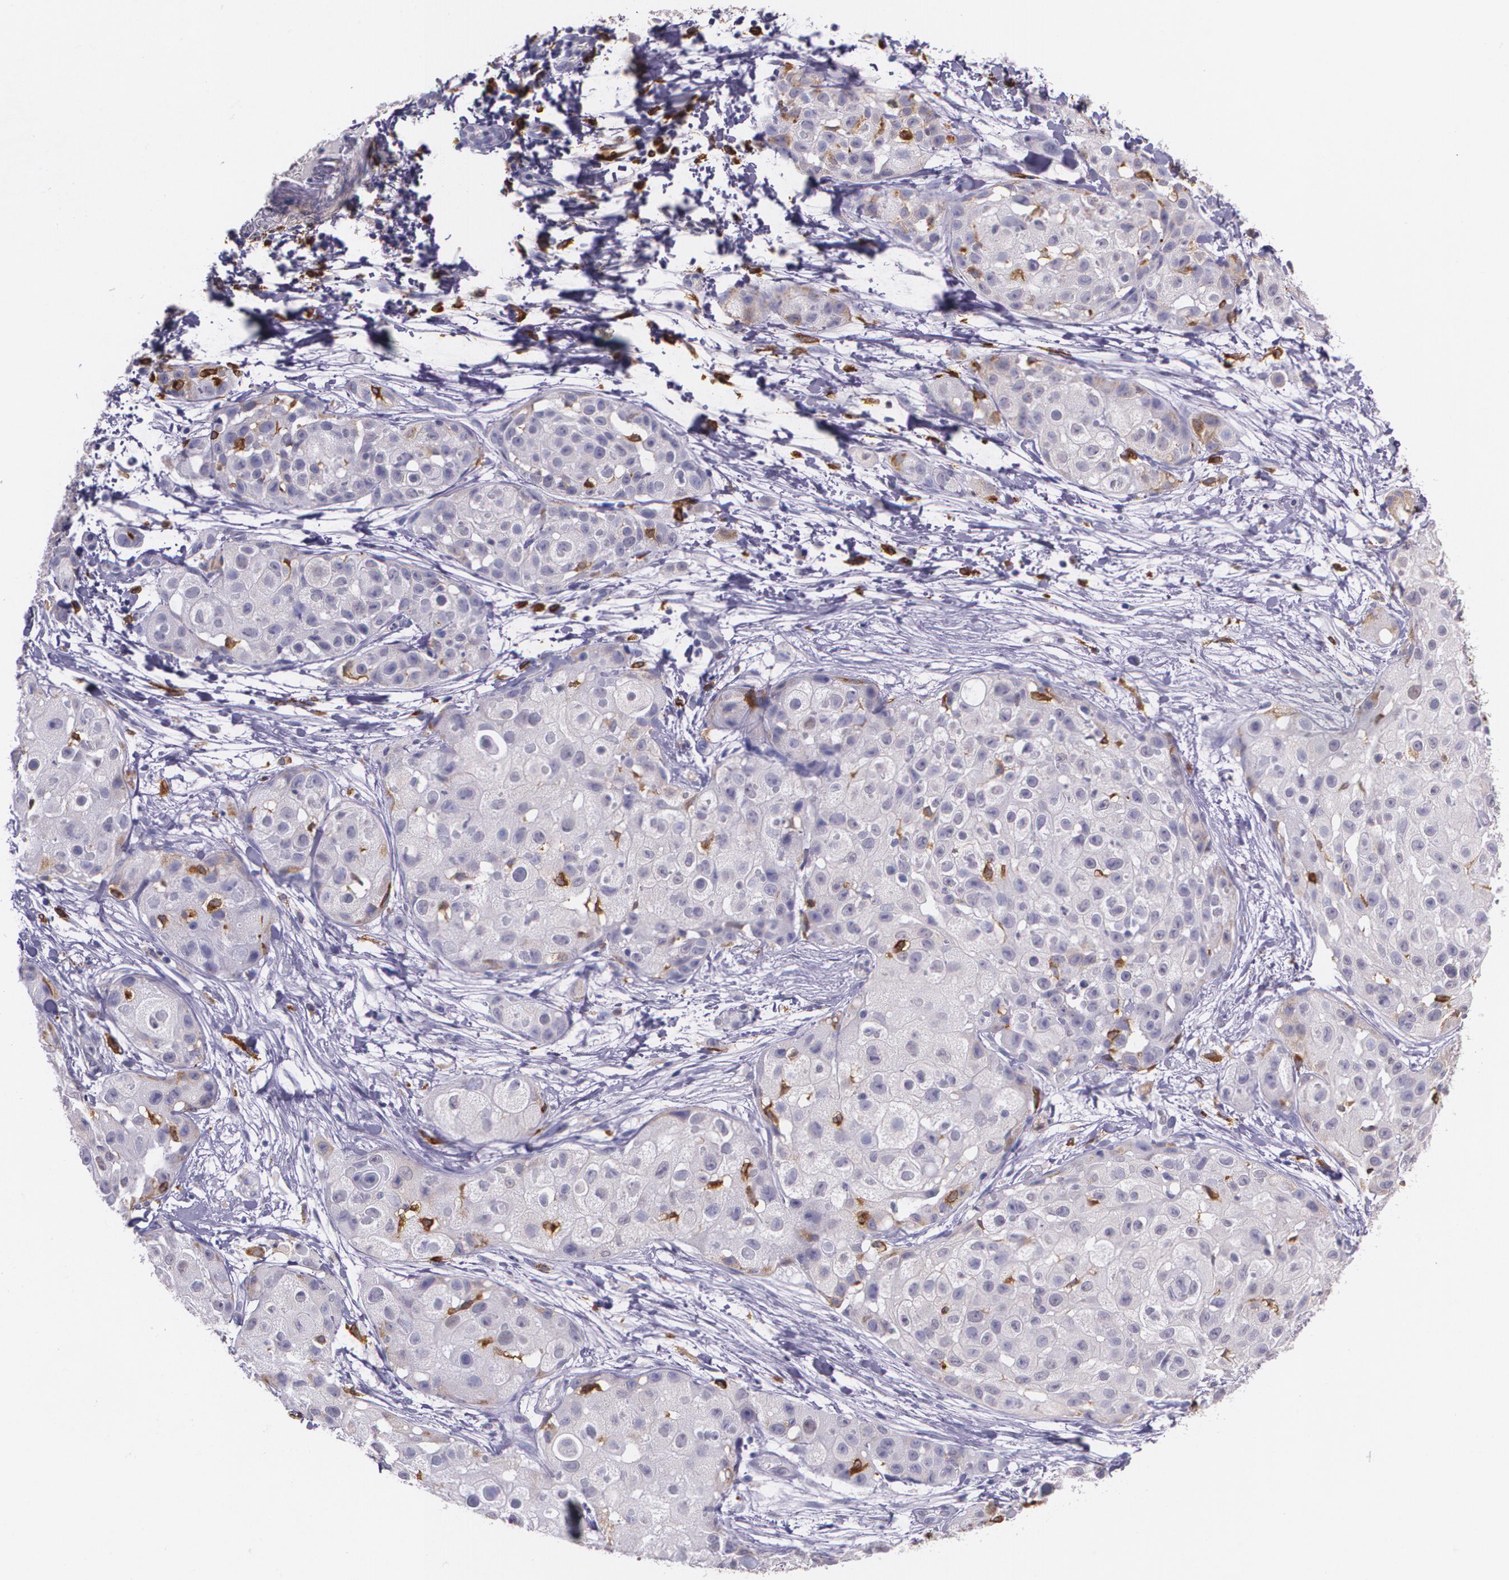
{"staining": {"intensity": "negative", "quantity": "none", "location": "none"}, "tissue": "skin cancer", "cell_type": "Tumor cells", "image_type": "cancer", "snomed": [{"axis": "morphology", "description": "Squamous cell carcinoma, NOS"}, {"axis": "topography", "description": "Skin"}], "caption": "This is an immunohistochemistry histopathology image of human squamous cell carcinoma (skin). There is no staining in tumor cells.", "gene": "RTN1", "patient": {"sex": "female", "age": 57}}